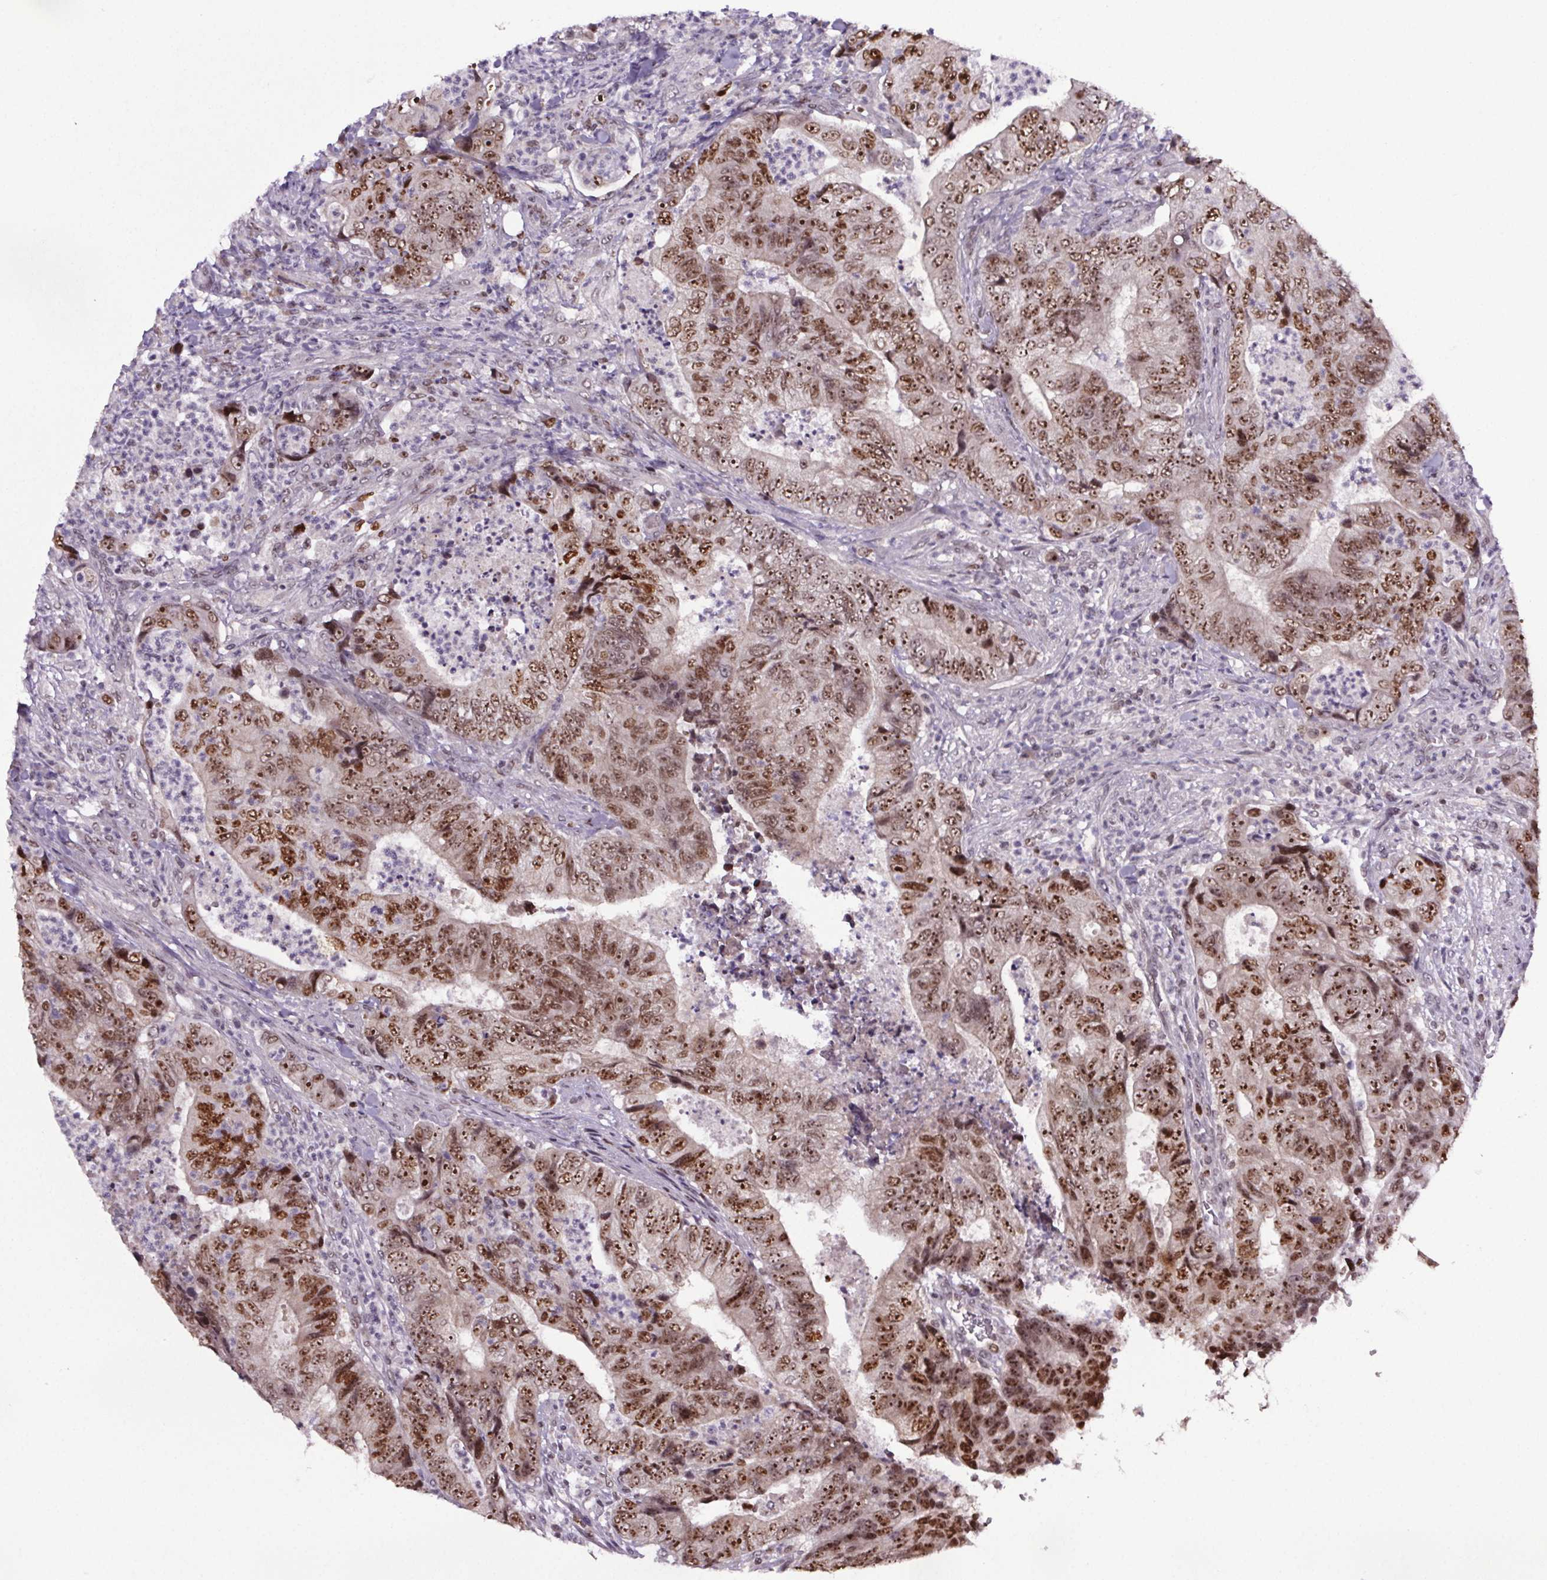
{"staining": {"intensity": "moderate", "quantity": ">75%", "location": "nuclear"}, "tissue": "colorectal cancer", "cell_type": "Tumor cells", "image_type": "cancer", "snomed": [{"axis": "morphology", "description": "Adenocarcinoma, NOS"}, {"axis": "topography", "description": "Colon"}], "caption": "Human colorectal cancer stained with a protein marker demonstrates moderate staining in tumor cells.", "gene": "ATMIN", "patient": {"sex": "female", "age": 48}}